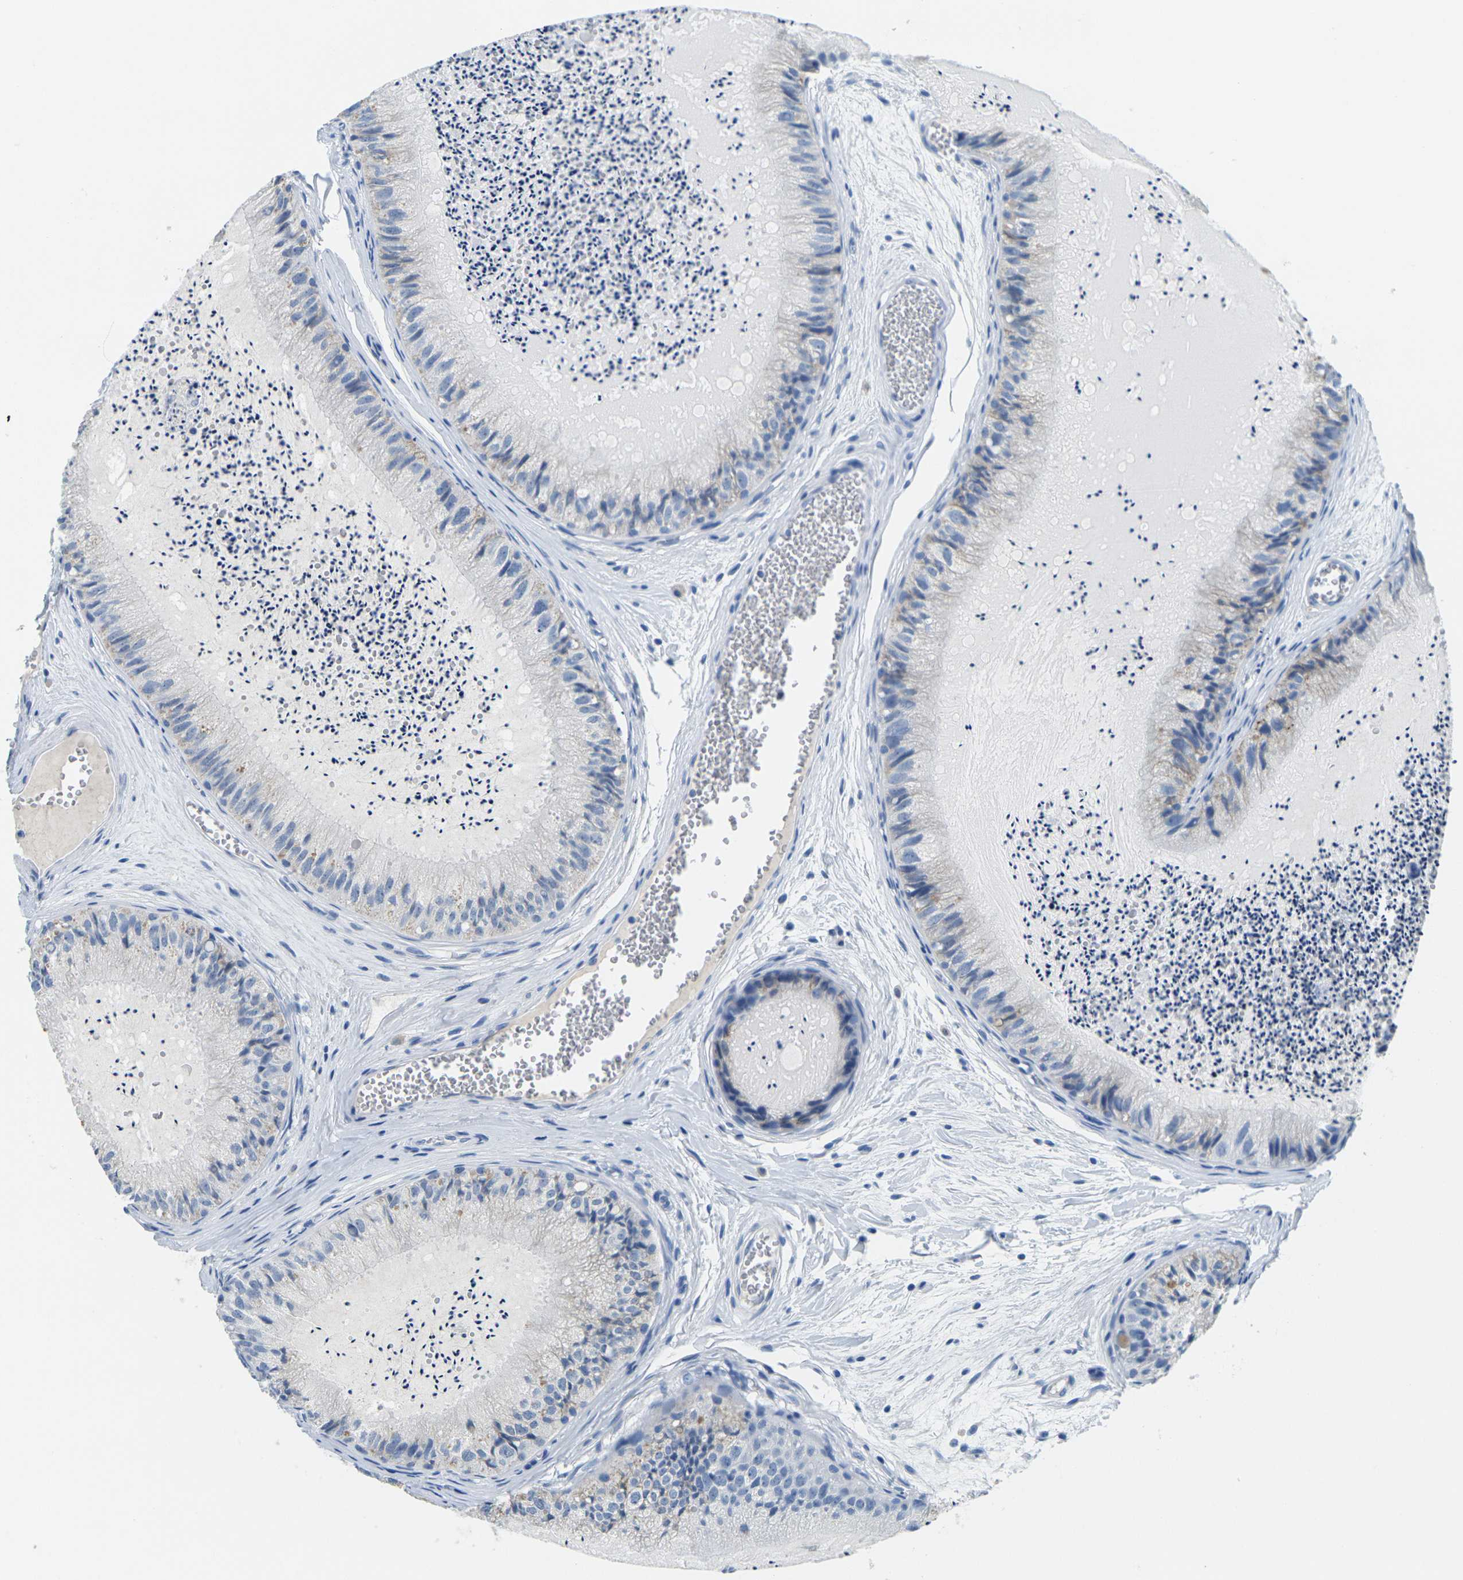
{"staining": {"intensity": "negative", "quantity": "none", "location": "none"}, "tissue": "epididymis", "cell_type": "Glandular cells", "image_type": "normal", "snomed": [{"axis": "morphology", "description": "Normal tissue, NOS"}, {"axis": "topography", "description": "Epididymis"}], "caption": "The immunohistochemistry photomicrograph has no significant staining in glandular cells of epididymis.", "gene": "FAM3D", "patient": {"sex": "male", "age": 31}}